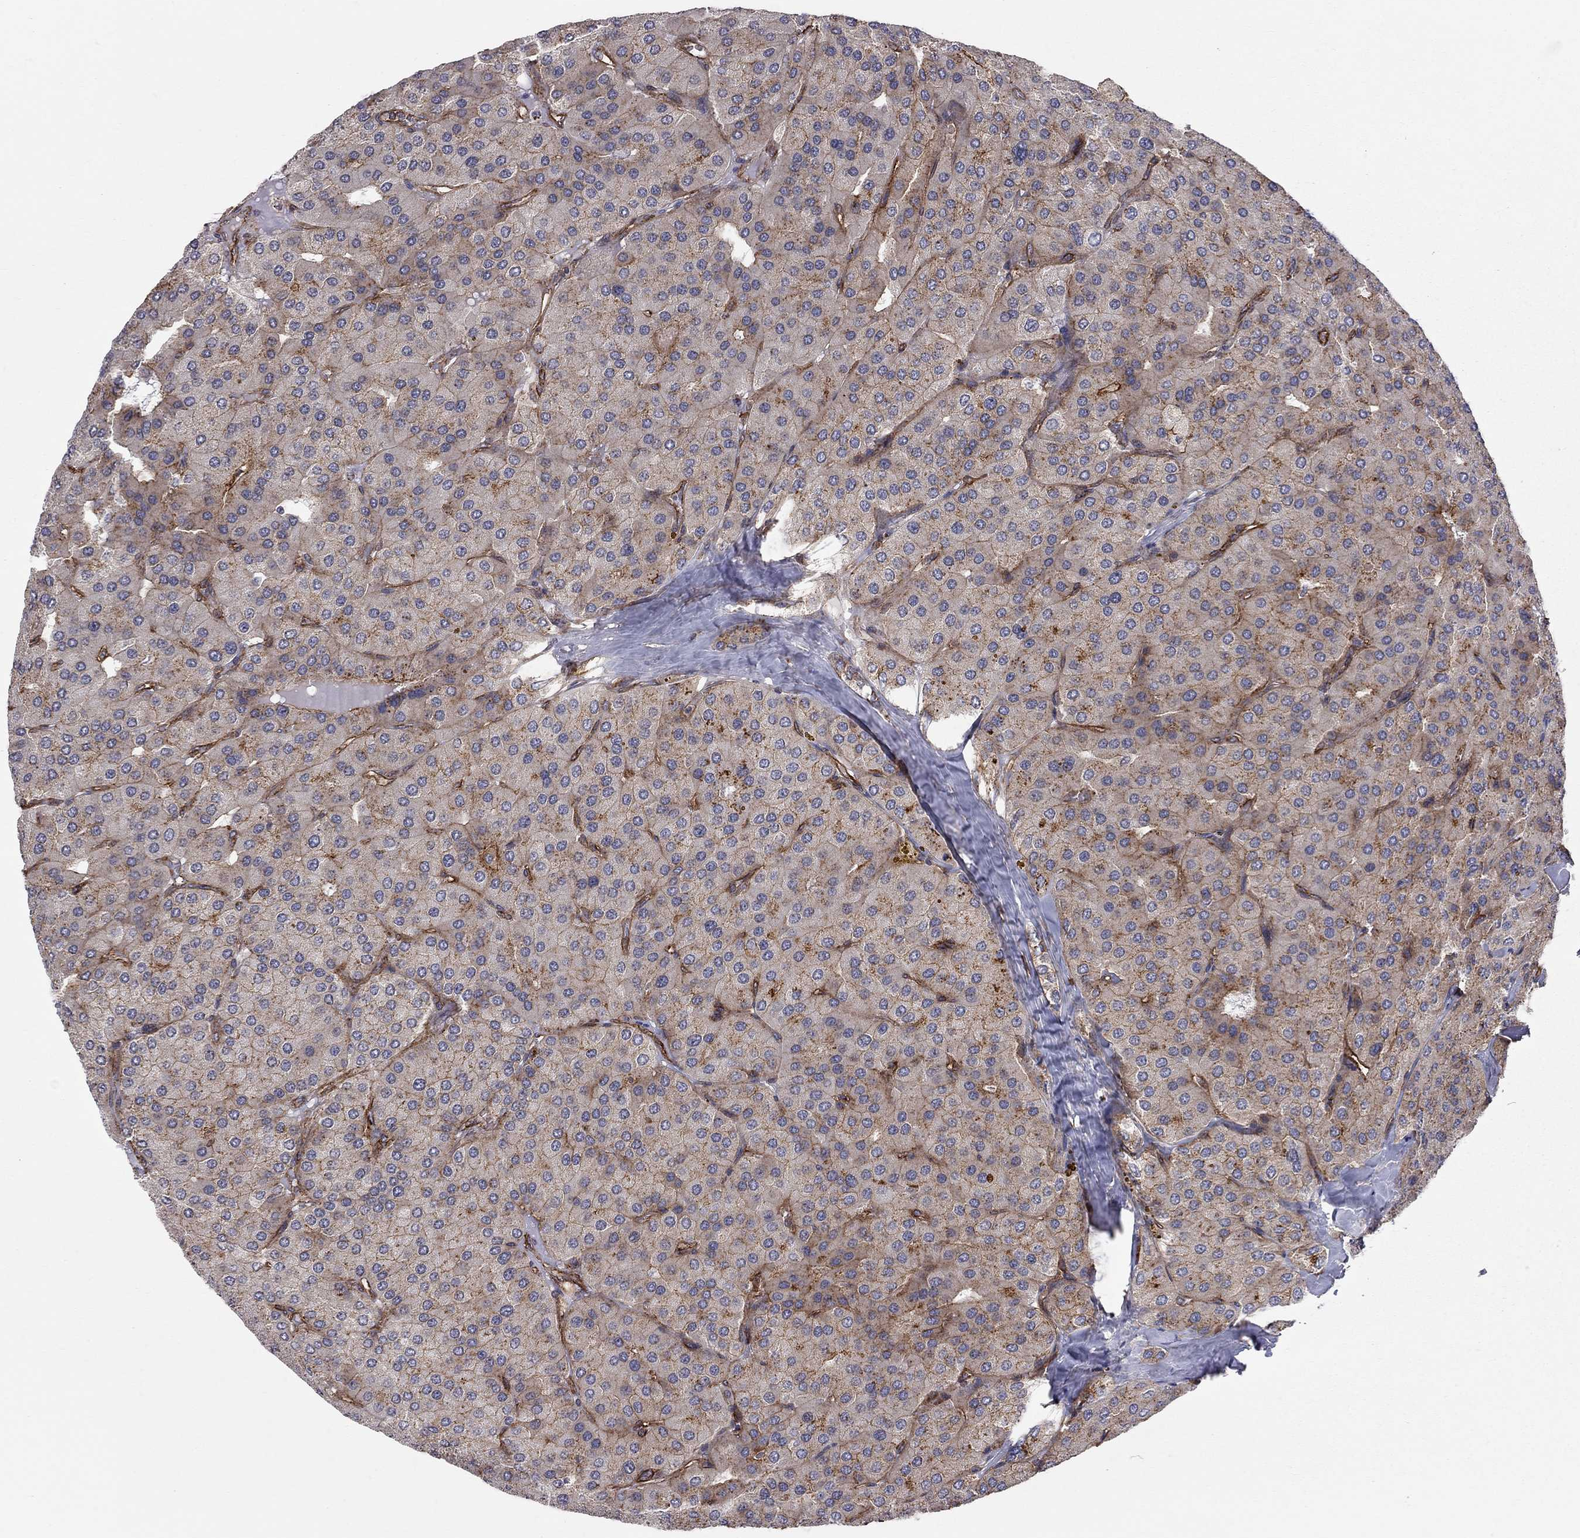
{"staining": {"intensity": "moderate", "quantity": "<25%", "location": "cytoplasmic/membranous"}, "tissue": "parathyroid gland", "cell_type": "Glandular cells", "image_type": "normal", "snomed": [{"axis": "morphology", "description": "Normal tissue, NOS"}, {"axis": "morphology", "description": "Adenoma, NOS"}, {"axis": "topography", "description": "Parathyroid gland"}], "caption": "Immunohistochemical staining of benign human parathyroid gland reveals <25% levels of moderate cytoplasmic/membranous protein staining in about <25% of glandular cells. (Stains: DAB in brown, nuclei in blue, Microscopy: brightfield microscopy at high magnification).", "gene": "RASEF", "patient": {"sex": "female", "age": 86}}